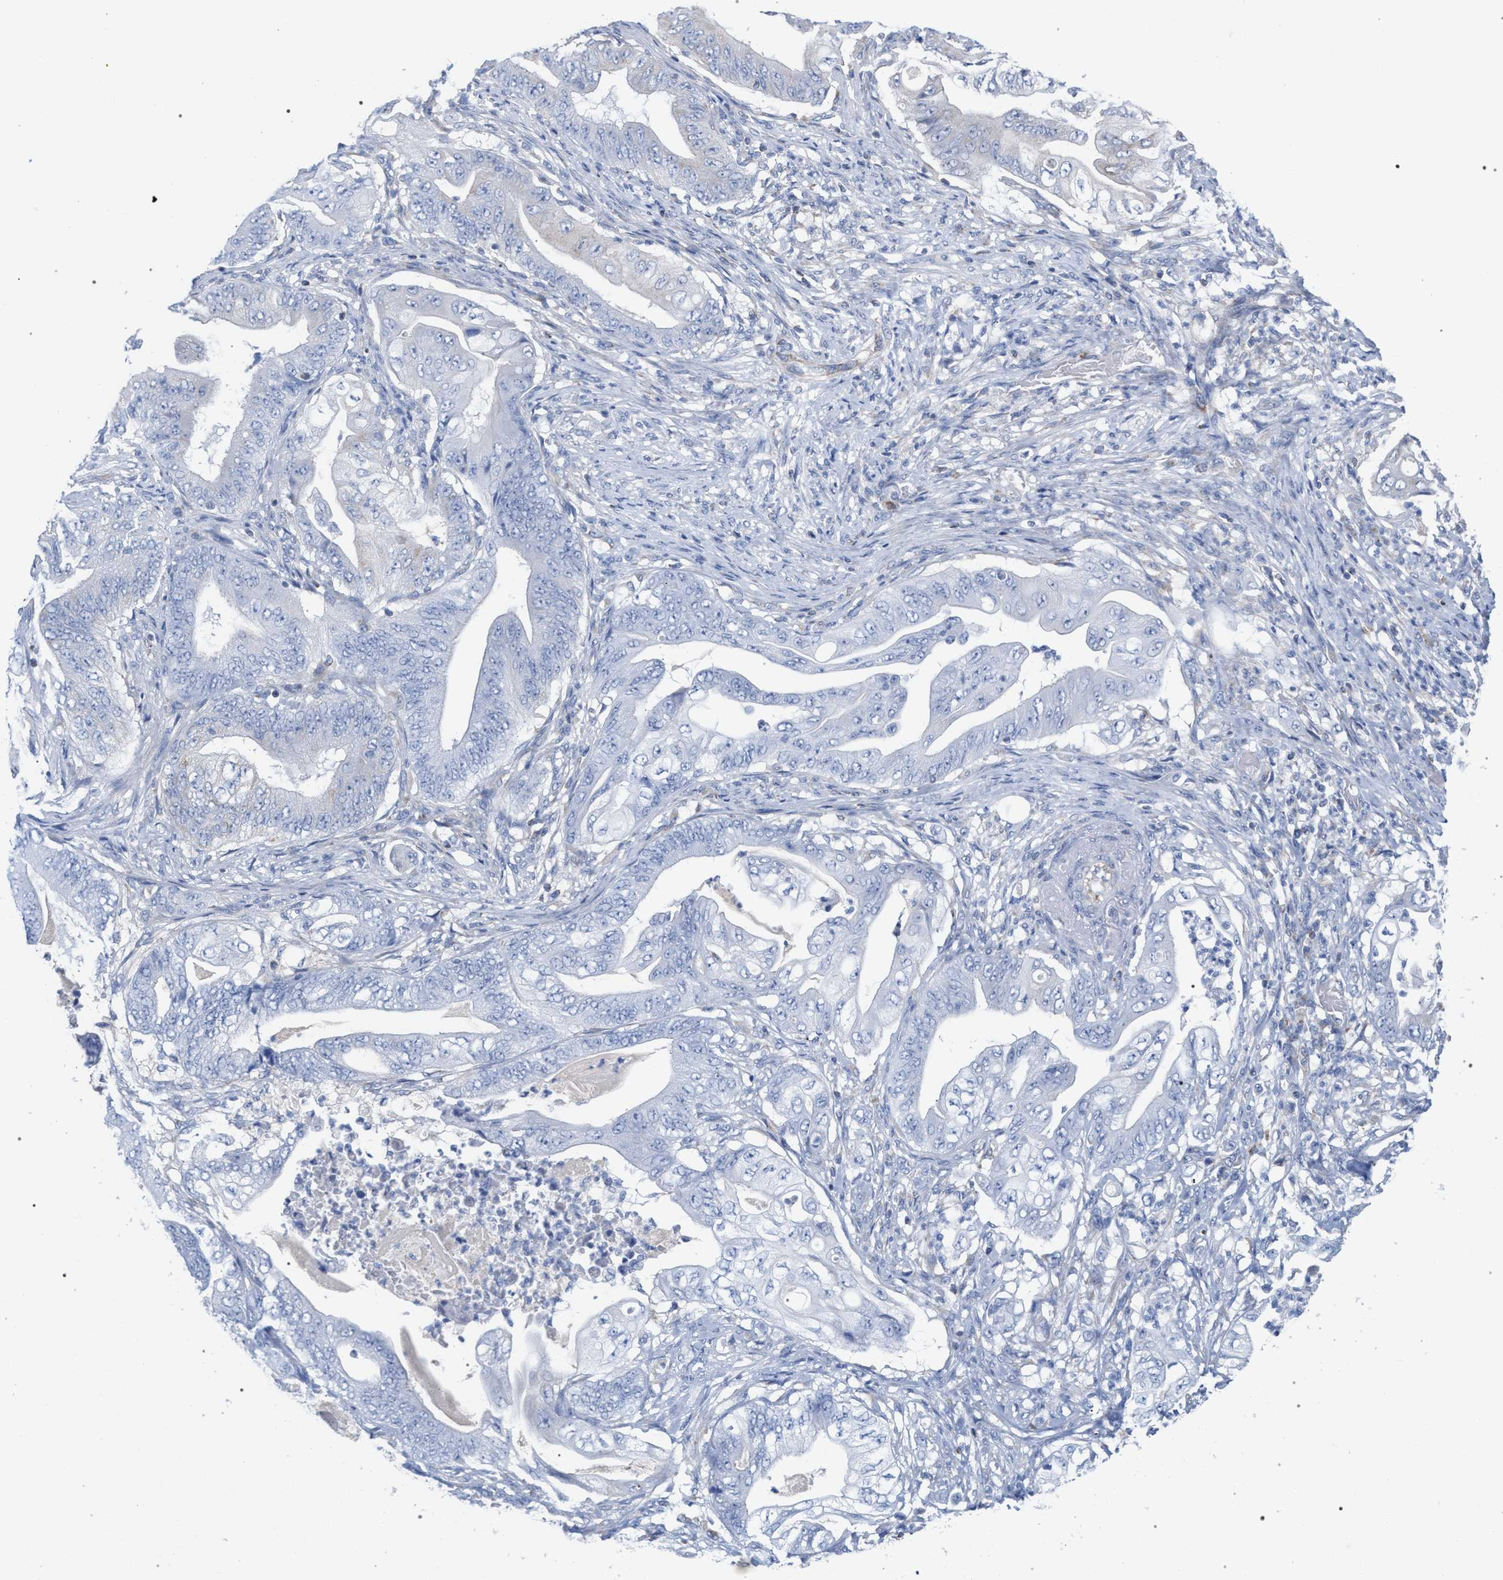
{"staining": {"intensity": "negative", "quantity": "none", "location": "none"}, "tissue": "stomach cancer", "cell_type": "Tumor cells", "image_type": "cancer", "snomed": [{"axis": "morphology", "description": "Adenocarcinoma, NOS"}, {"axis": "topography", "description": "Stomach"}], "caption": "A high-resolution photomicrograph shows immunohistochemistry (IHC) staining of stomach cancer (adenocarcinoma), which exhibits no significant positivity in tumor cells. The staining was performed using DAB (3,3'-diaminobenzidine) to visualize the protein expression in brown, while the nuclei were stained in blue with hematoxylin (Magnification: 20x).", "gene": "ECI2", "patient": {"sex": "female", "age": 73}}